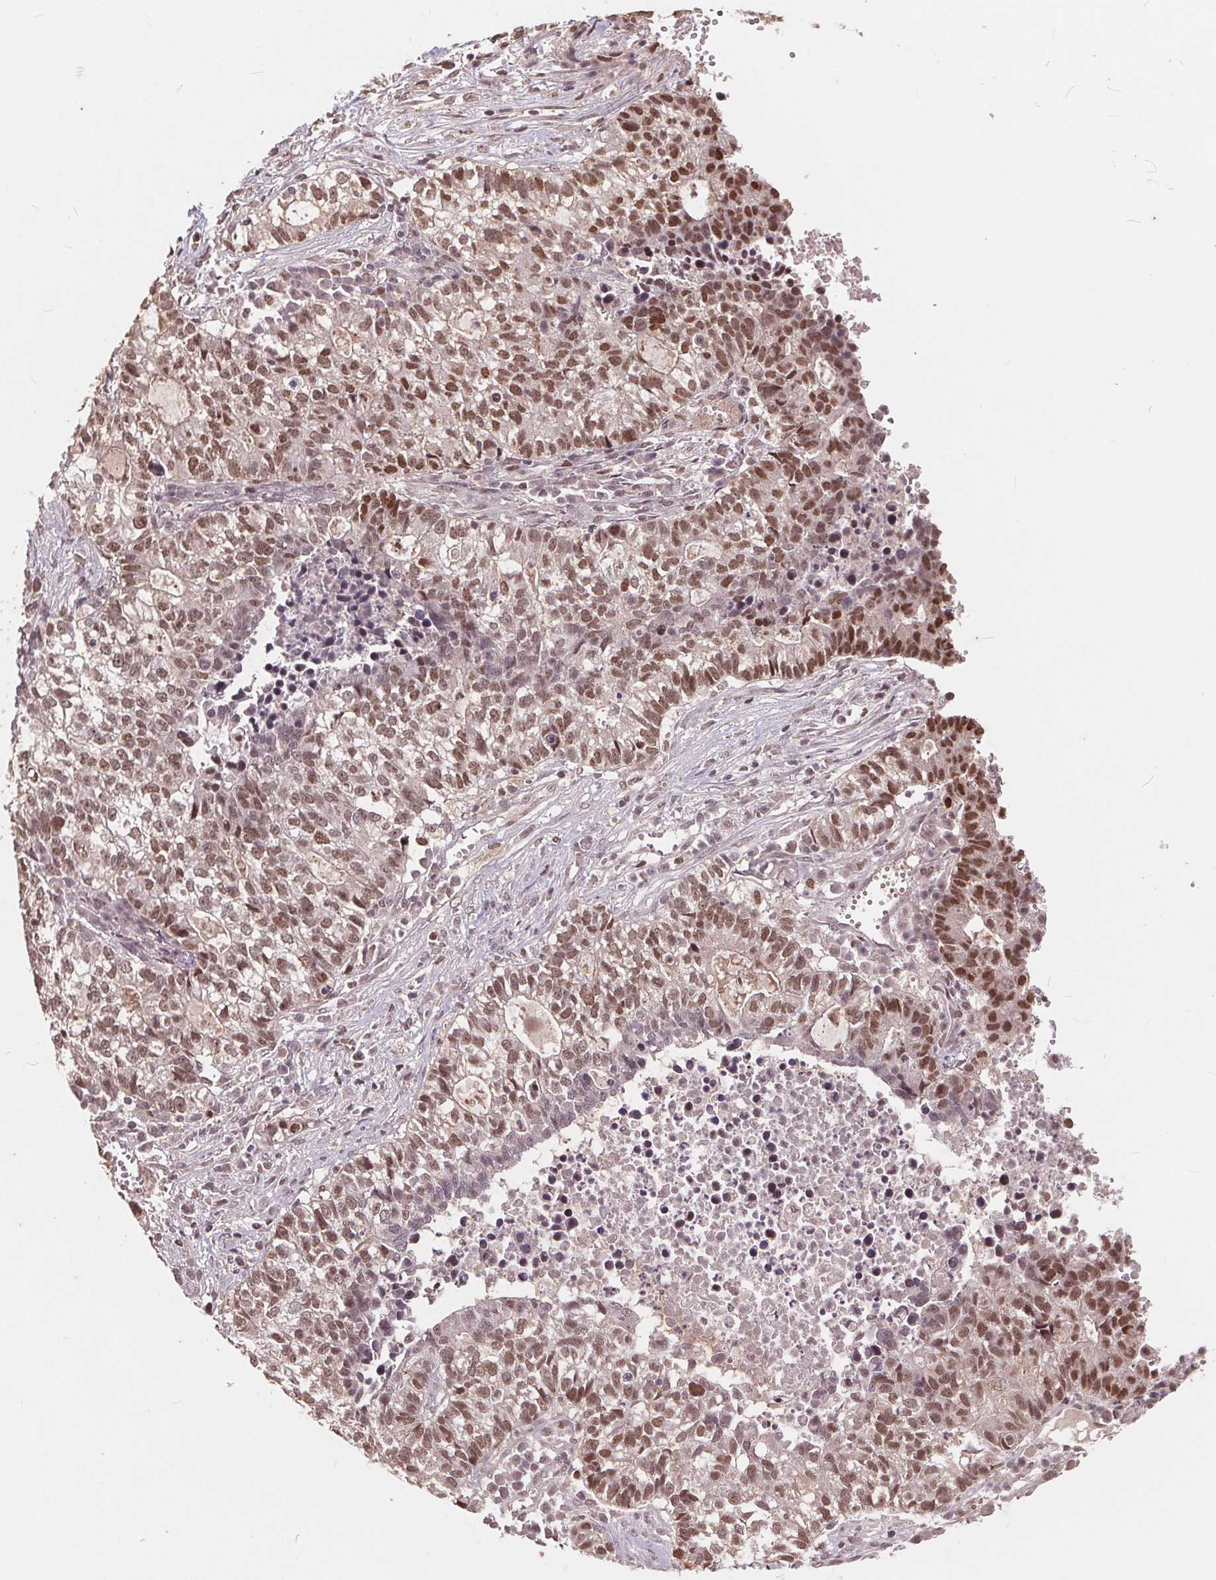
{"staining": {"intensity": "moderate", "quantity": ">75%", "location": "nuclear"}, "tissue": "lung cancer", "cell_type": "Tumor cells", "image_type": "cancer", "snomed": [{"axis": "morphology", "description": "Adenocarcinoma, NOS"}, {"axis": "topography", "description": "Lung"}], "caption": "Immunohistochemical staining of human lung adenocarcinoma displays medium levels of moderate nuclear expression in approximately >75% of tumor cells. (brown staining indicates protein expression, while blue staining denotes nuclei).", "gene": "DNMT3B", "patient": {"sex": "male", "age": 57}}